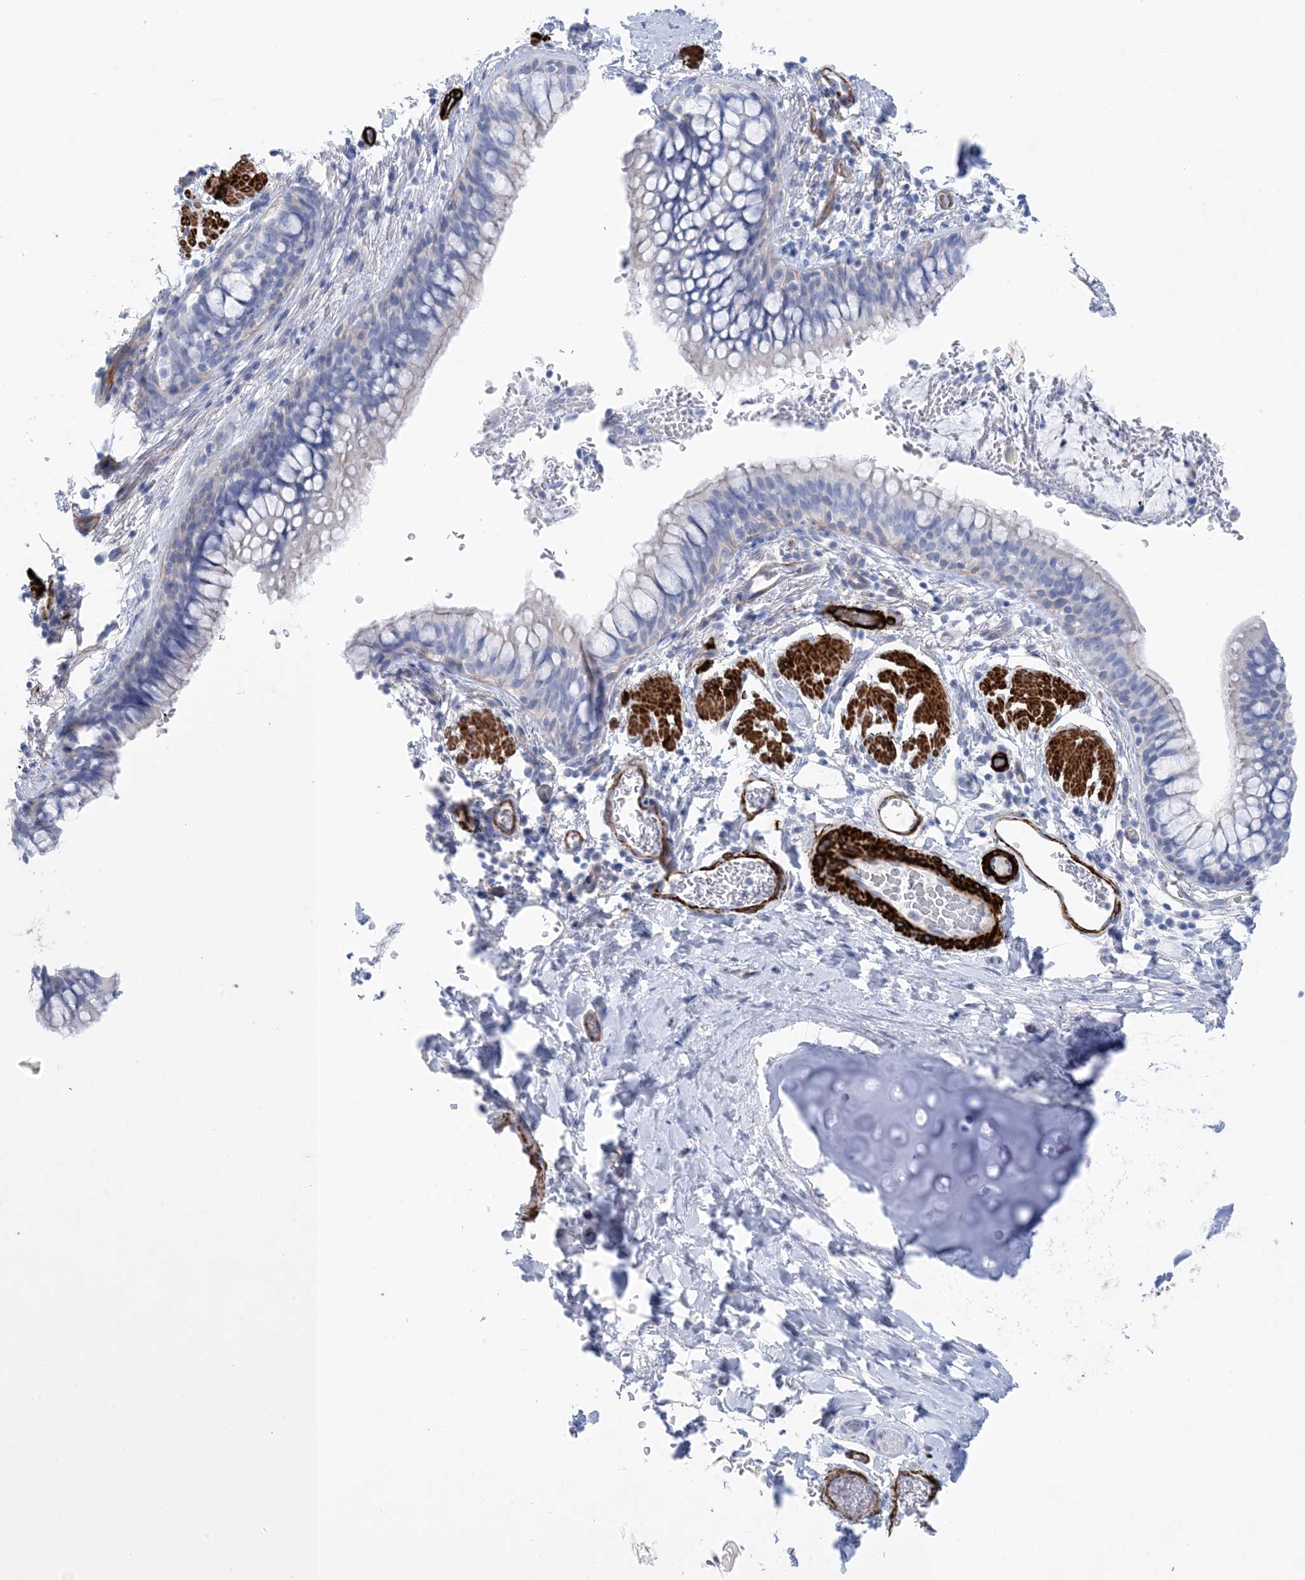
{"staining": {"intensity": "negative", "quantity": "none", "location": "none"}, "tissue": "bronchus", "cell_type": "Respiratory epithelial cells", "image_type": "normal", "snomed": [{"axis": "morphology", "description": "Normal tissue, NOS"}, {"axis": "topography", "description": "Cartilage tissue"}, {"axis": "topography", "description": "Bronchus"}], "caption": "Human bronchus stained for a protein using immunohistochemistry (IHC) exhibits no positivity in respiratory epithelial cells.", "gene": "SHANK1", "patient": {"sex": "female", "age": 36}}